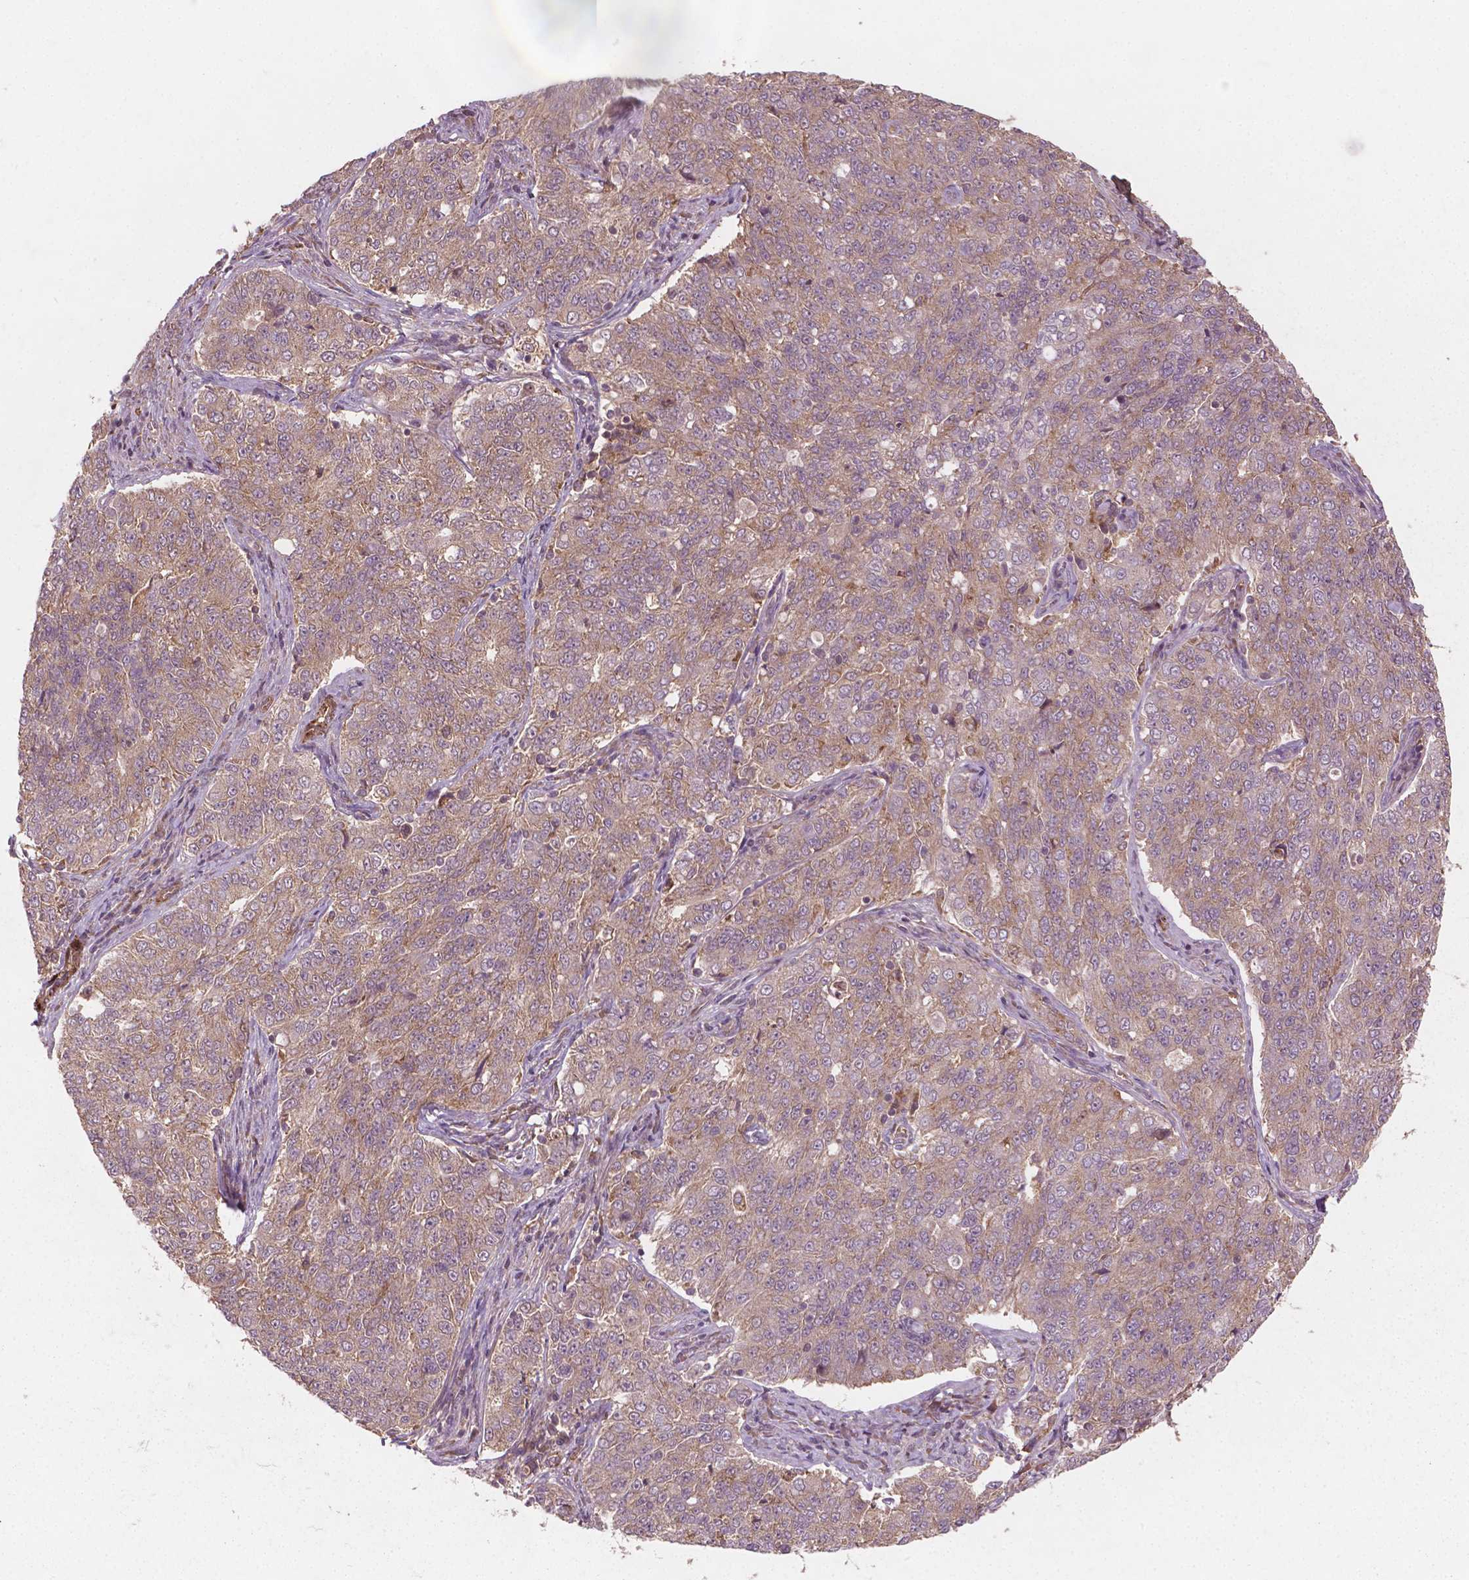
{"staining": {"intensity": "weak", "quantity": ">75%", "location": "cytoplasmic/membranous"}, "tissue": "endometrial cancer", "cell_type": "Tumor cells", "image_type": "cancer", "snomed": [{"axis": "morphology", "description": "Adenocarcinoma, NOS"}, {"axis": "topography", "description": "Endometrium"}], "caption": "Approximately >75% of tumor cells in adenocarcinoma (endometrial) reveal weak cytoplasmic/membranous protein staining as visualized by brown immunohistochemical staining.", "gene": "CYFIP2", "patient": {"sex": "female", "age": 43}}